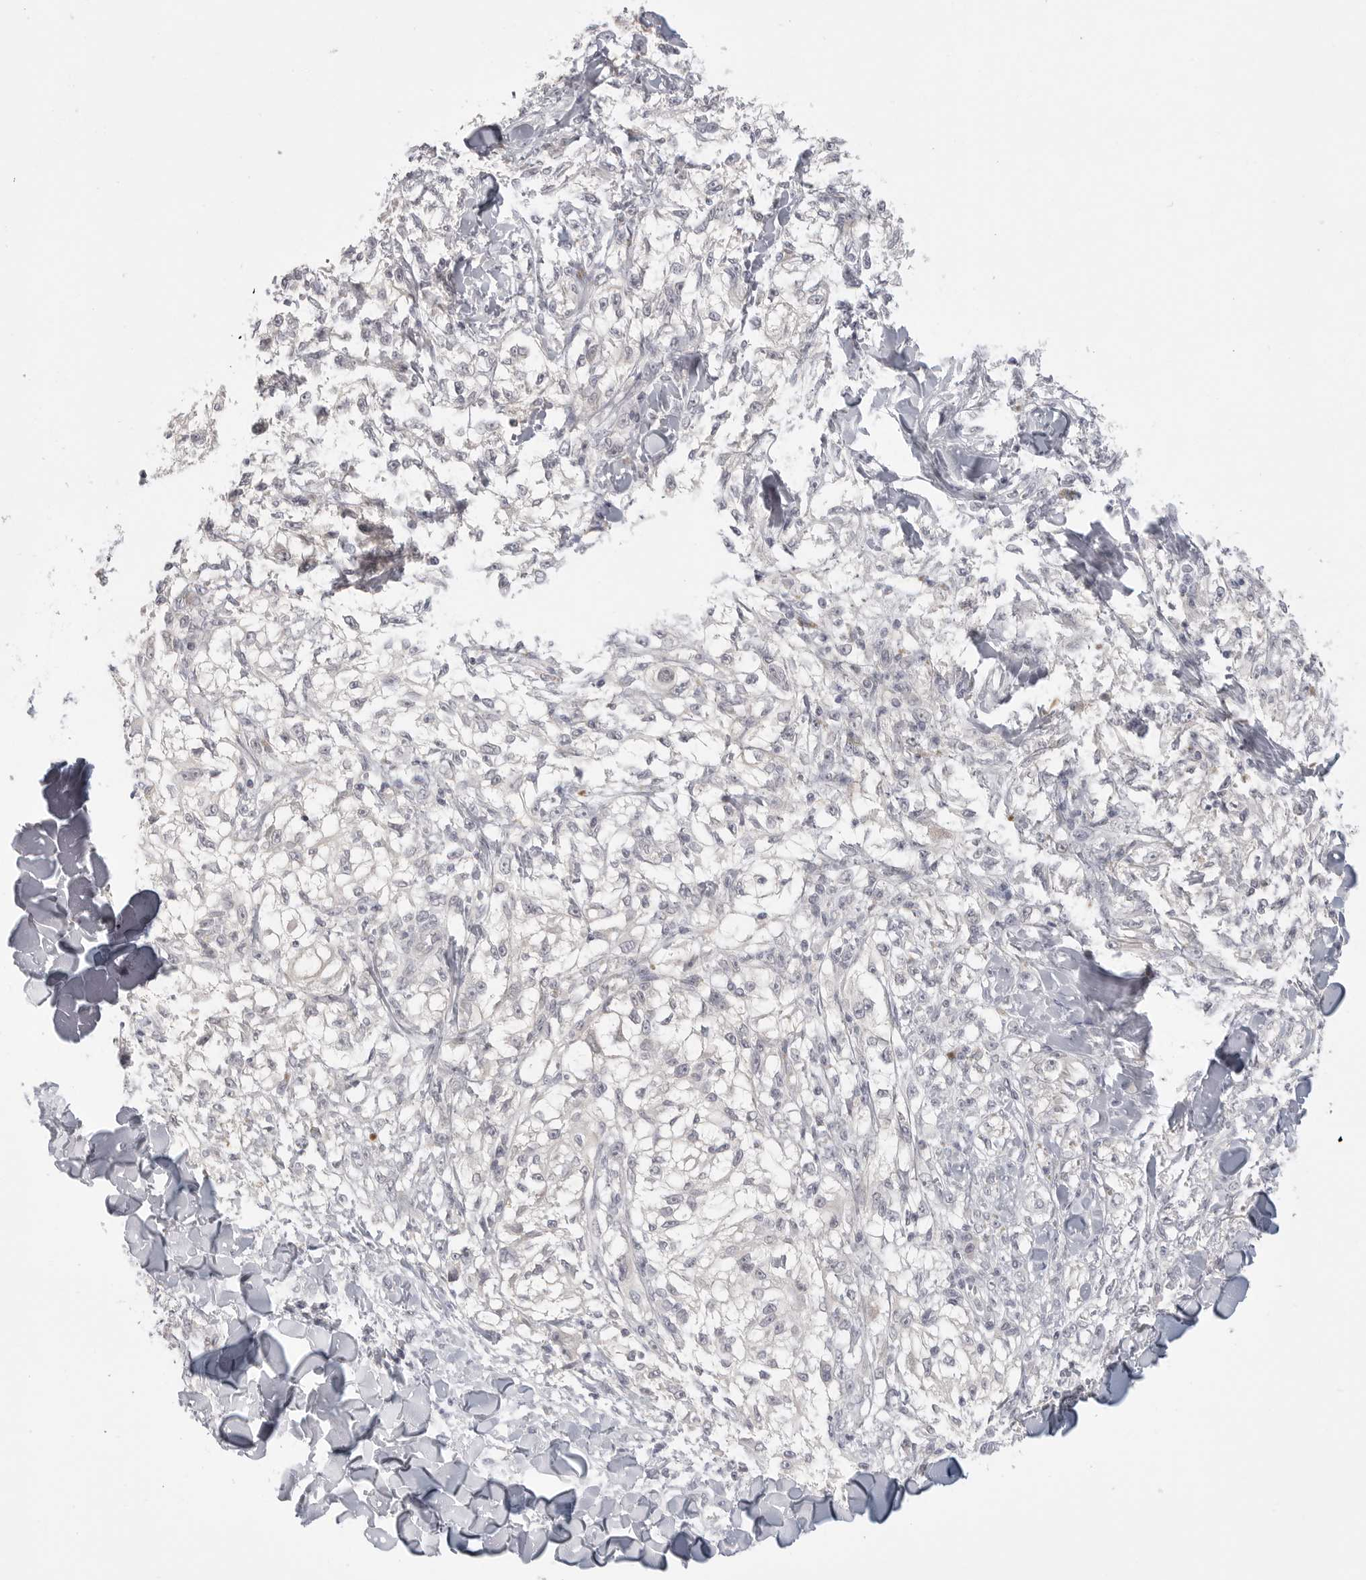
{"staining": {"intensity": "negative", "quantity": "none", "location": "none"}, "tissue": "melanoma", "cell_type": "Tumor cells", "image_type": "cancer", "snomed": [{"axis": "morphology", "description": "Malignant melanoma, NOS"}, {"axis": "topography", "description": "Skin of head"}], "caption": "This is an immunohistochemistry image of human melanoma. There is no positivity in tumor cells.", "gene": "HMGCS2", "patient": {"sex": "male", "age": 83}}